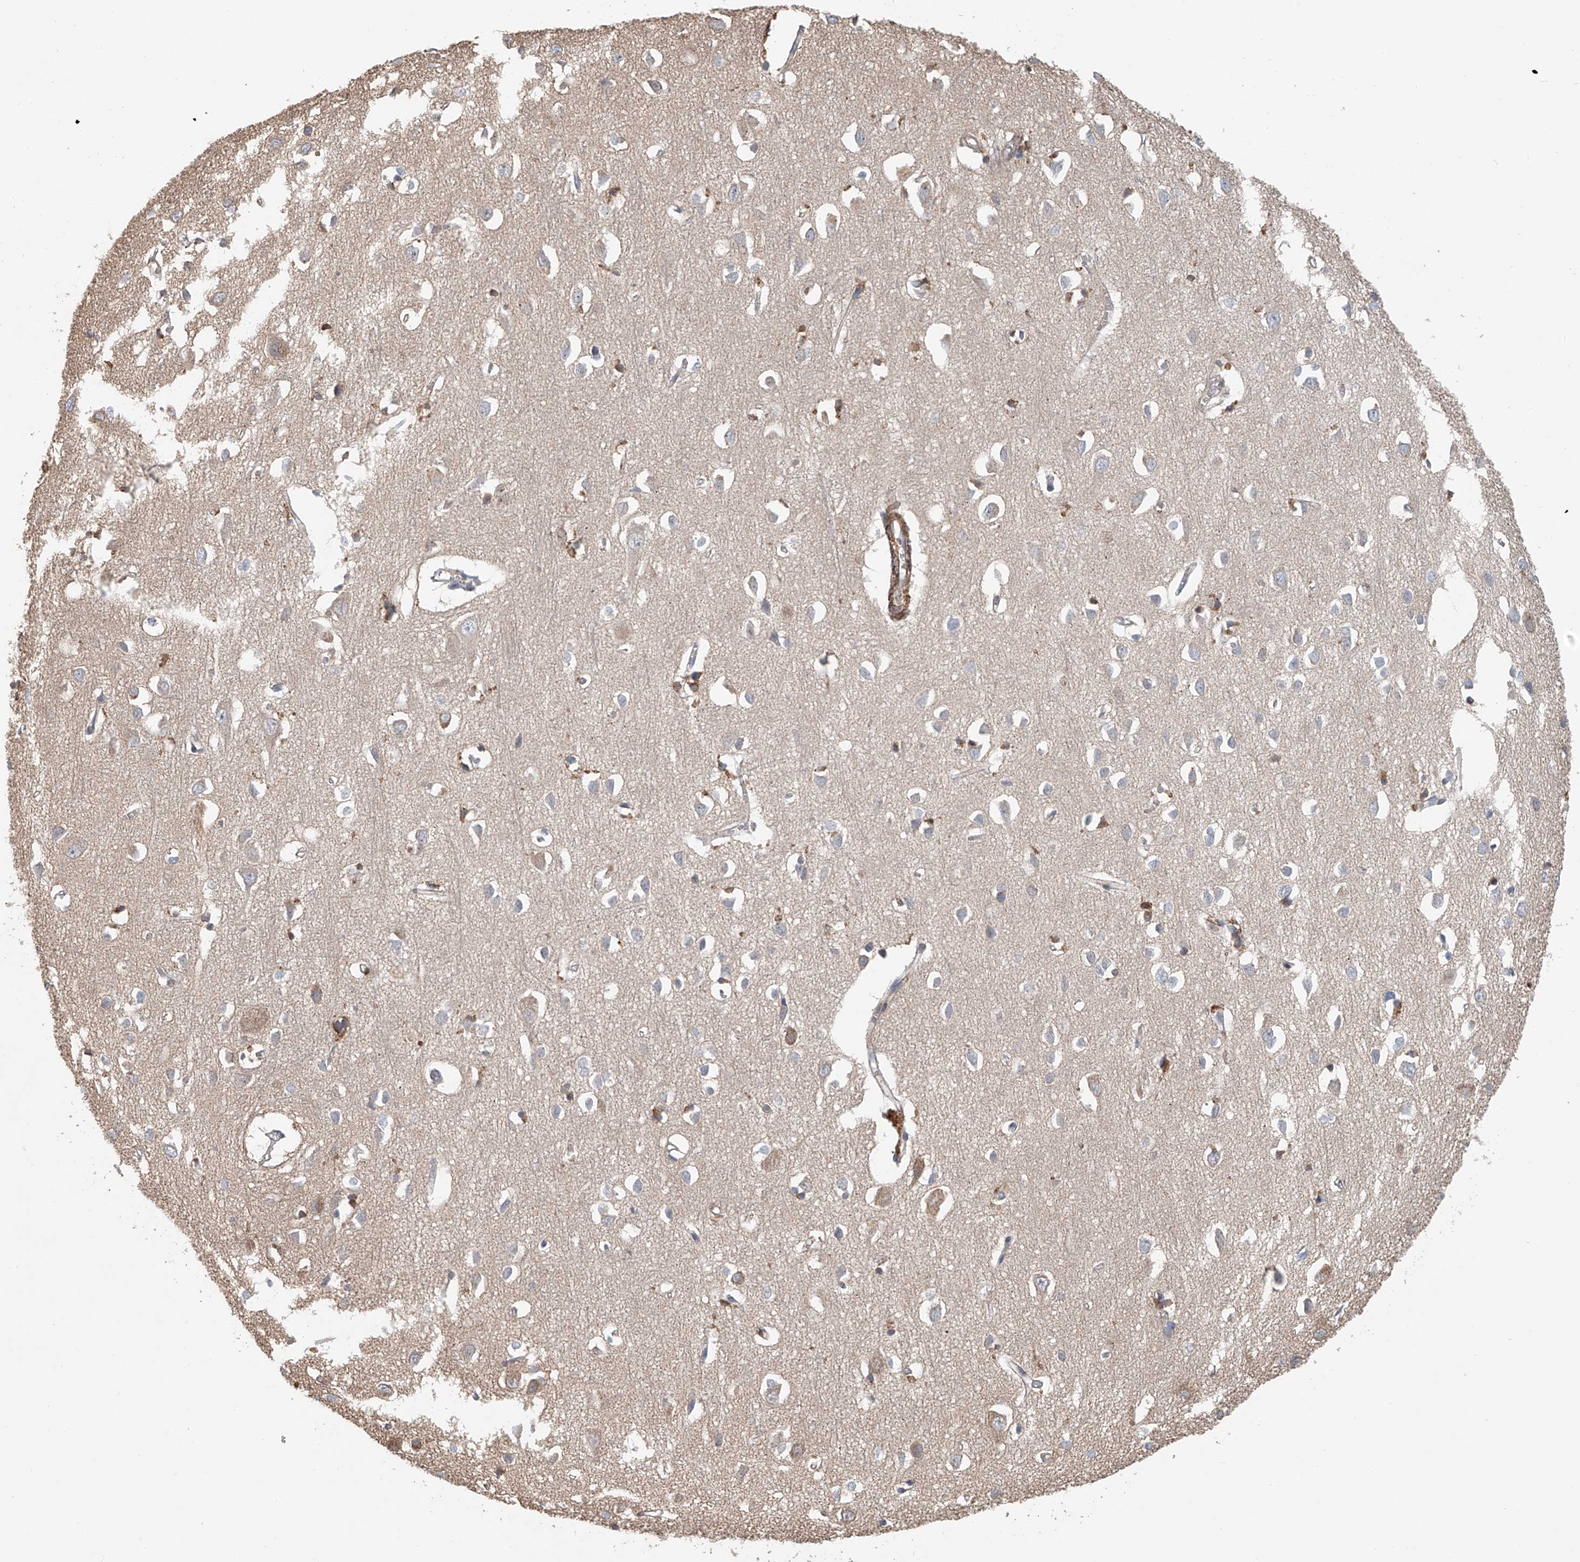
{"staining": {"intensity": "moderate", "quantity": ">75%", "location": "cytoplasmic/membranous"}, "tissue": "cerebral cortex", "cell_type": "Endothelial cells", "image_type": "normal", "snomed": [{"axis": "morphology", "description": "Normal tissue, NOS"}, {"axis": "topography", "description": "Cerebral cortex"}], "caption": "Human cerebral cortex stained with a brown dye reveals moderate cytoplasmic/membranous positive expression in approximately >75% of endothelial cells.", "gene": "FRYL", "patient": {"sex": "female", "age": 64}}